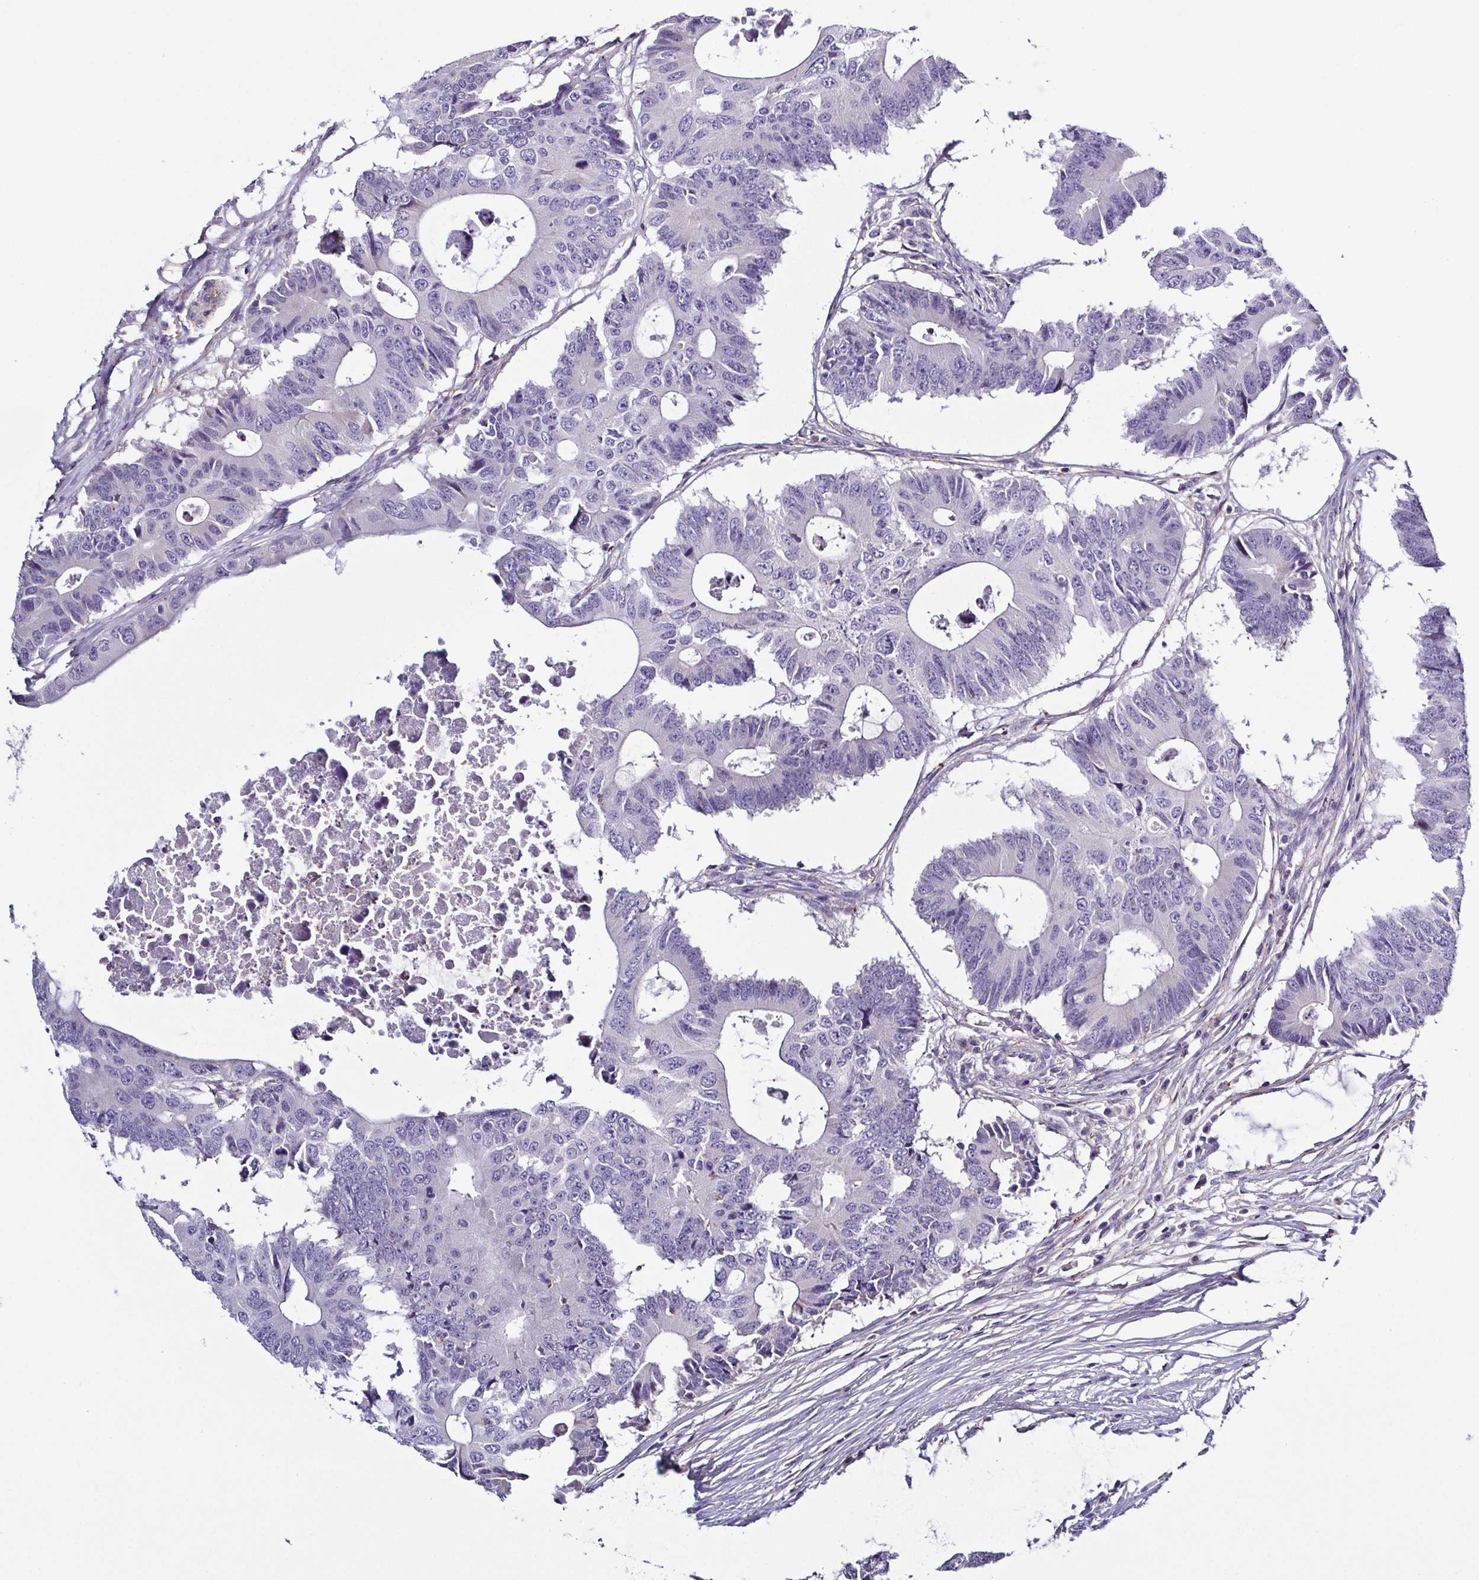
{"staining": {"intensity": "negative", "quantity": "none", "location": "none"}, "tissue": "colorectal cancer", "cell_type": "Tumor cells", "image_type": "cancer", "snomed": [{"axis": "morphology", "description": "Adenocarcinoma, NOS"}, {"axis": "topography", "description": "Colon"}], "caption": "Immunohistochemical staining of colorectal cancer exhibits no significant positivity in tumor cells. (Brightfield microscopy of DAB (3,3'-diaminobenzidine) immunohistochemistry at high magnification).", "gene": "TNNT2", "patient": {"sex": "male", "age": 71}}